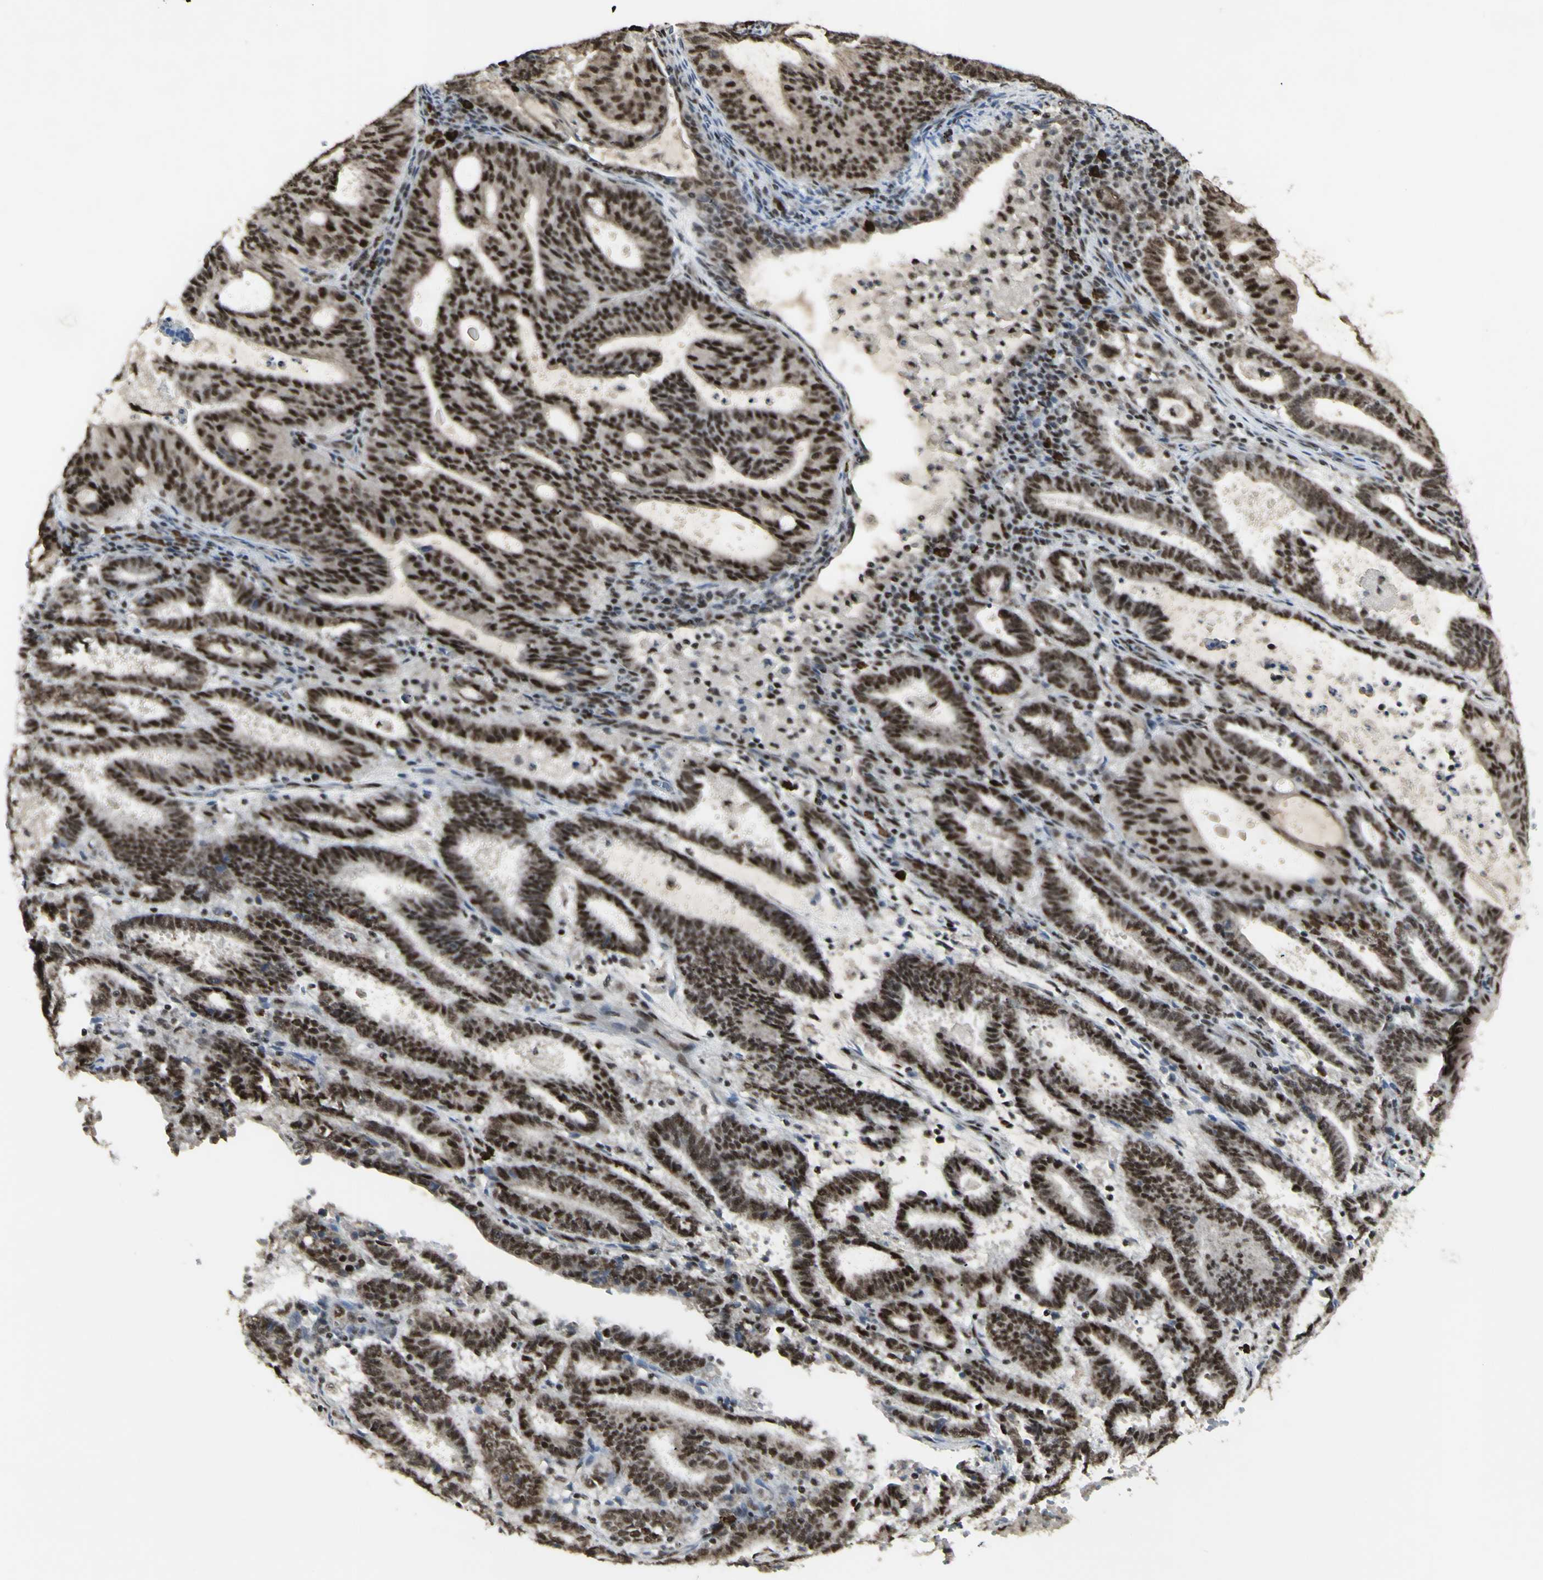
{"staining": {"intensity": "strong", "quantity": ">75%", "location": "nuclear"}, "tissue": "endometrial cancer", "cell_type": "Tumor cells", "image_type": "cancer", "snomed": [{"axis": "morphology", "description": "Adenocarcinoma, NOS"}, {"axis": "topography", "description": "Uterus"}], "caption": "An IHC photomicrograph of tumor tissue is shown. Protein staining in brown labels strong nuclear positivity in endometrial cancer within tumor cells. (DAB = brown stain, brightfield microscopy at high magnification).", "gene": "CCNT1", "patient": {"sex": "female", "age": 83}}